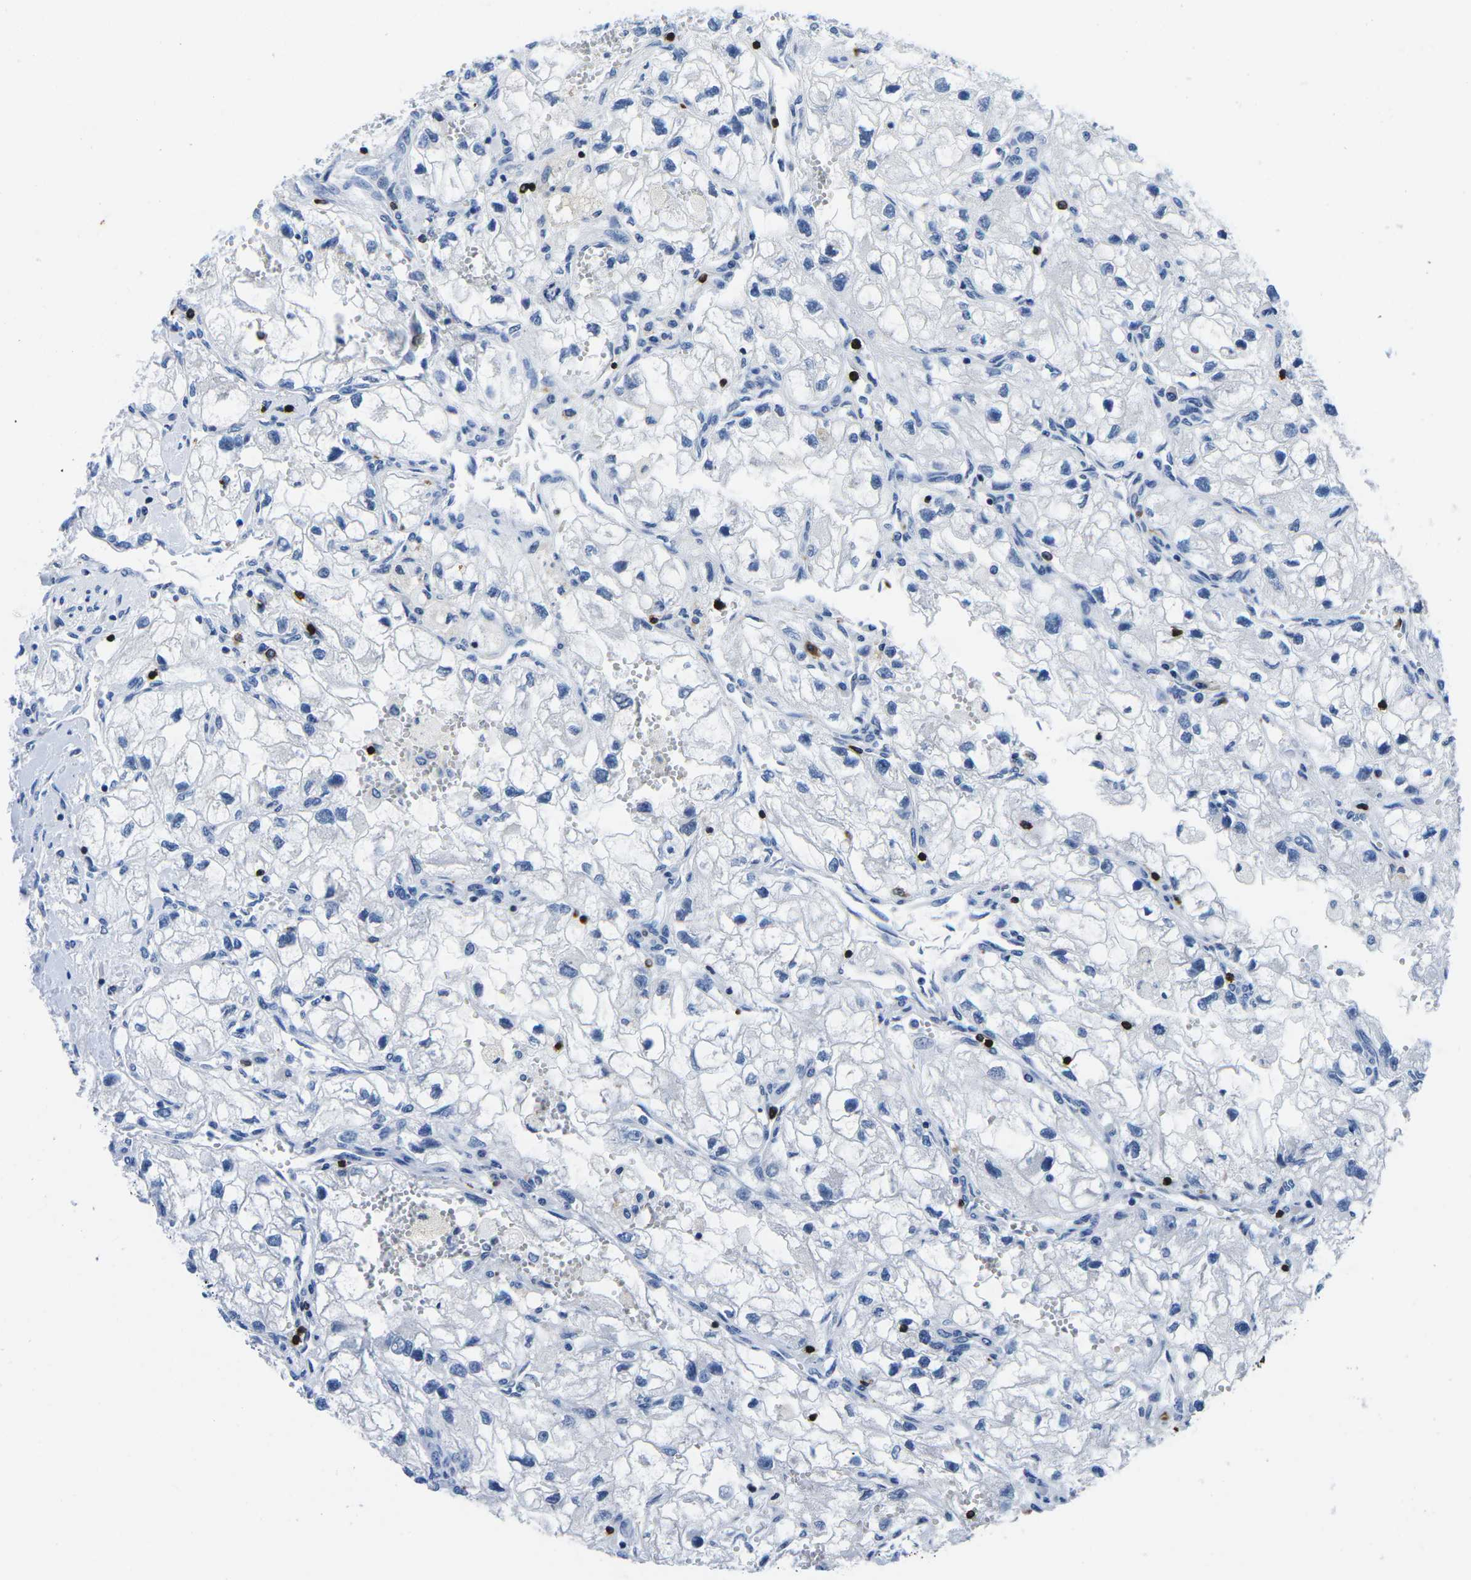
{"staining": {"intensity": "negative", "quantity": "none", "location": "none"}, "tissue": "renal cancer", "cell_type": "Tumor cells", "image_type": "cancer", "snomed": [{"axis": "morphology", "description": "Adenocarcinoma, NOS"}, {"axis": "topography", "description": "Kidney"}], "caption": "An immunohistochemistry (IHC) photomicrograph of renal adenocarcinoma is shown. There is no staining in tumor cells of renal adenocarcinoma.", "gene": "CTSW", "patient": {"sex": "female", "age": 70}}